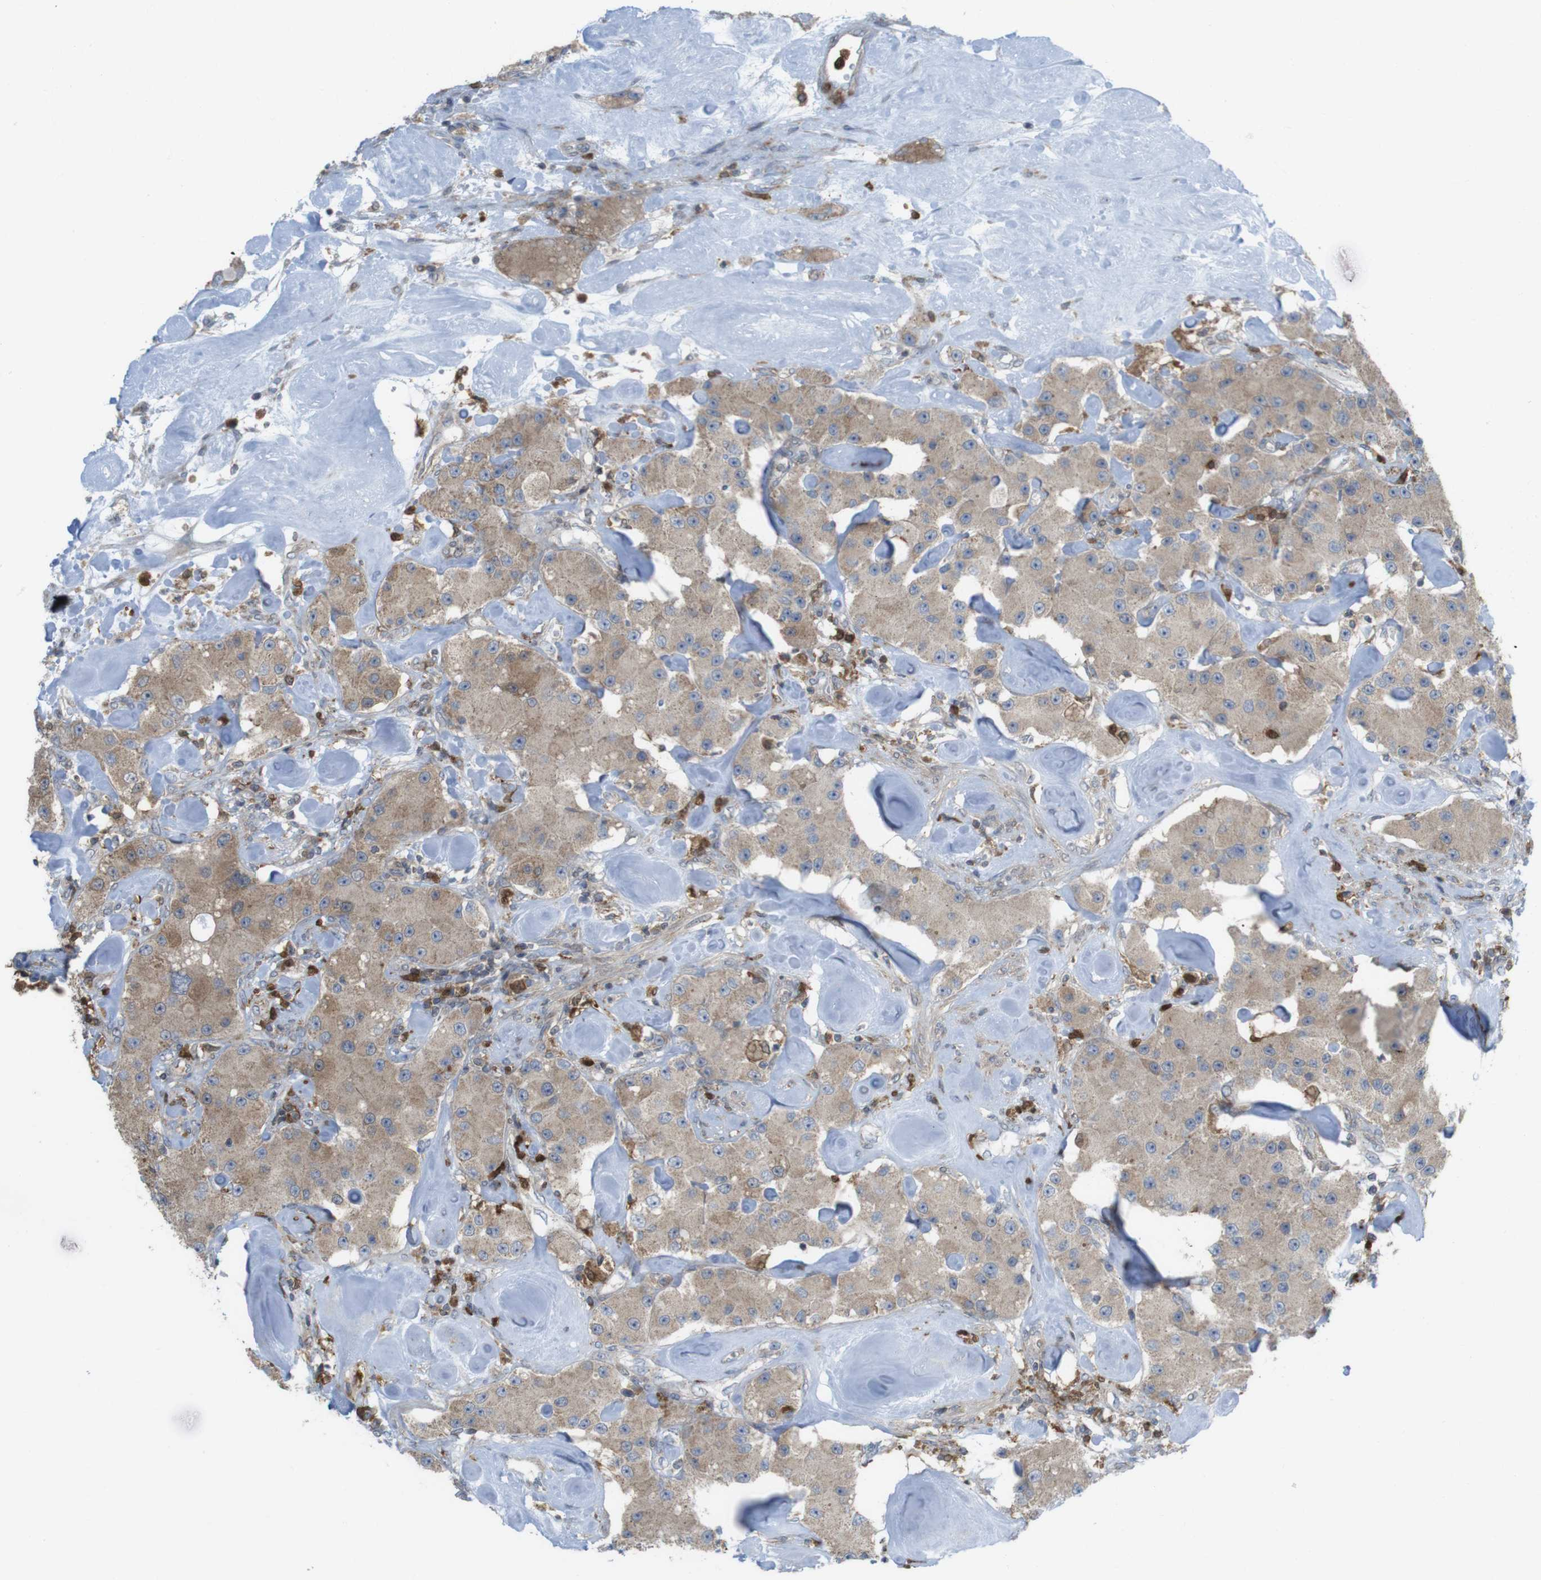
{"staining": {"intensity": "moderate", "quantity": ">75%", "location": "cytoplasmic/membranous"}, "tissue": "carcinoid", "cell_type": "Tumor cells", "image_type": "cancer", "snomed": [{"axis": "morphology", "description": "Carcinoid, malignant, NOS"}, {"axis": "topography", "description": "Pancreas"}], "caption": "There is medium levels of moderate cytoplasmic/membranous positivity in tumor cells of malignant carcinoid, as demonstrated by immunohistochemical staining (brown color).", "gene": "PRKCD", "patient": {"sex": "male", "age": 41}}